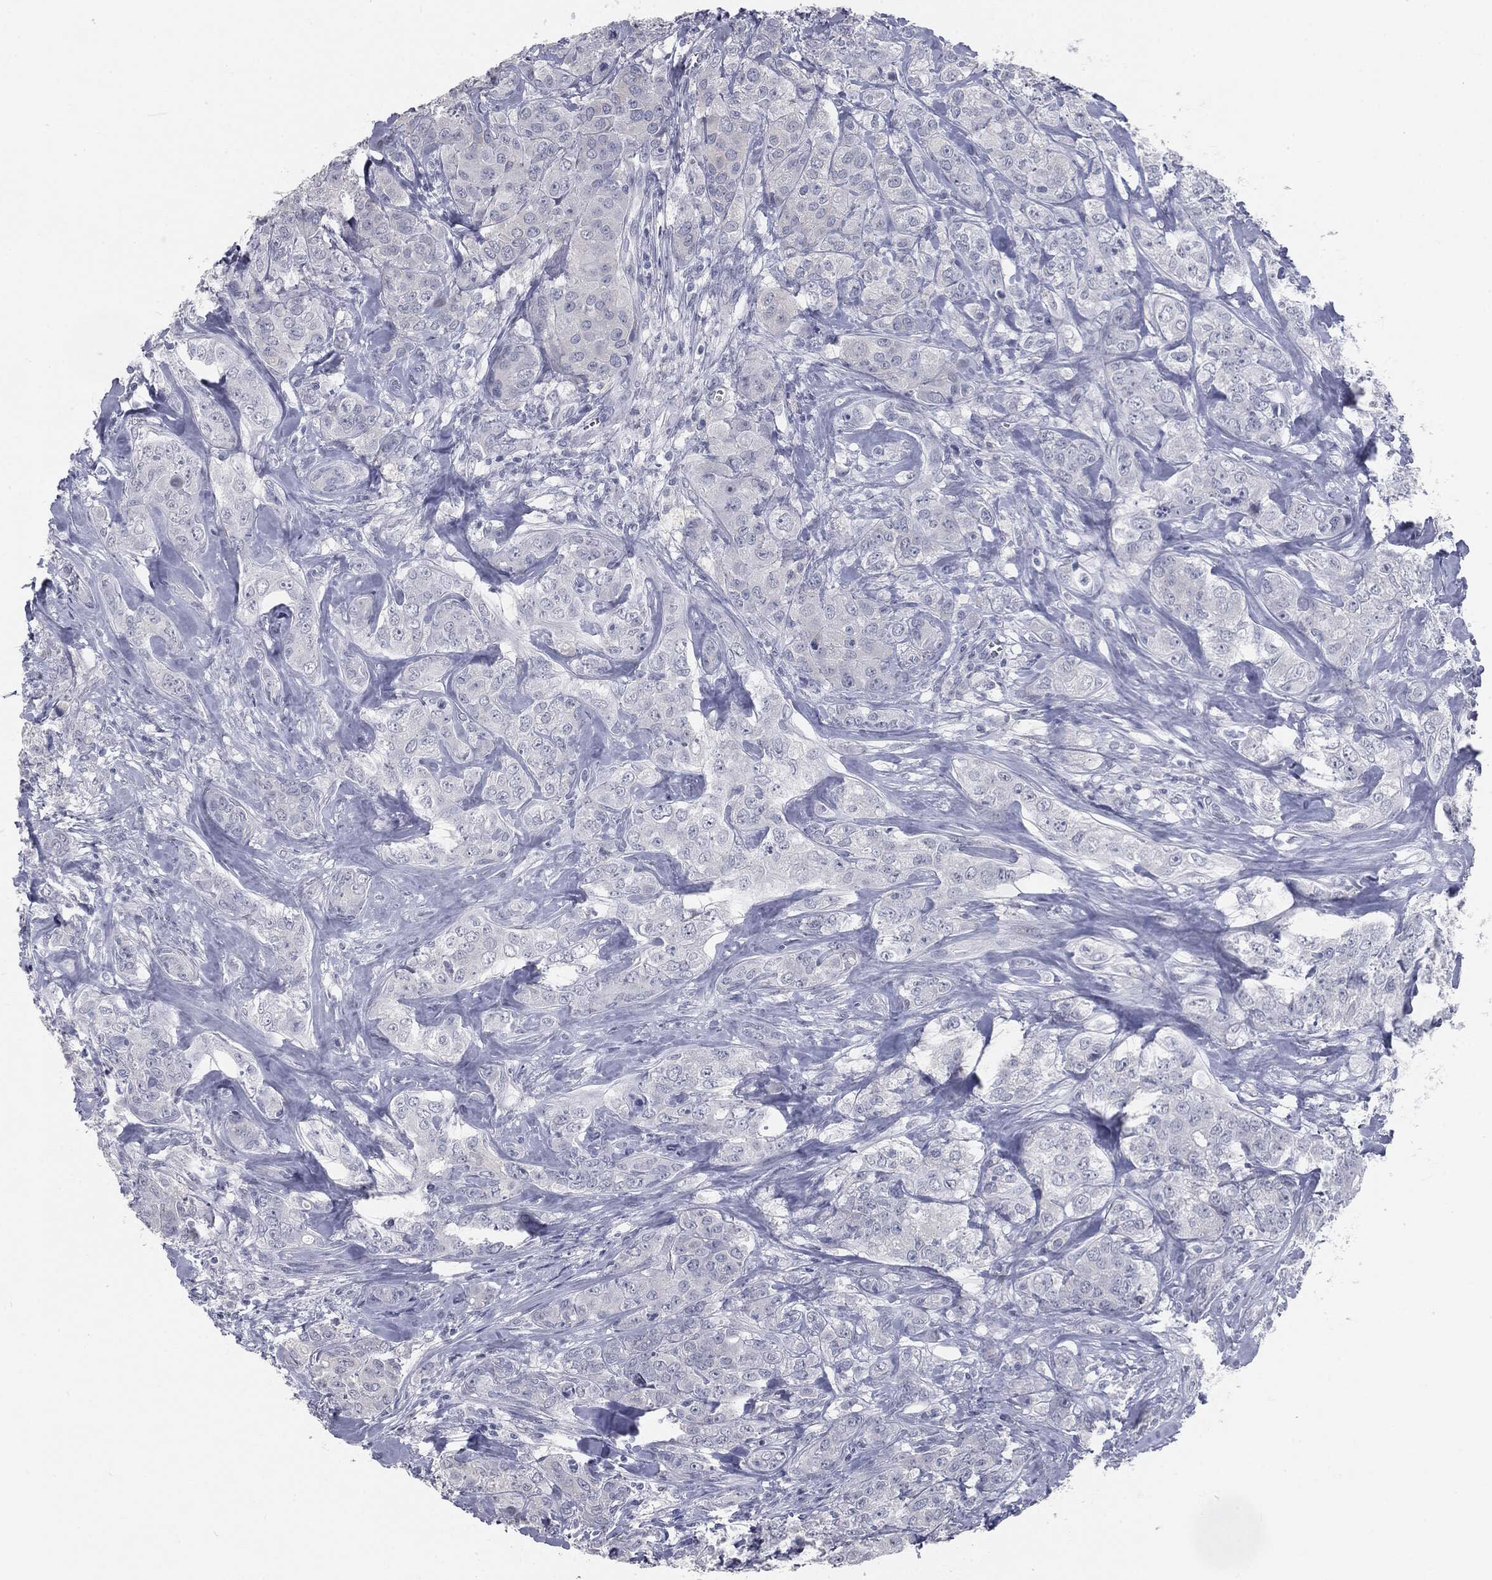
{"staining": {"intensity": "negative", "quantity": "none", "location": "none"}, "tissue": "breast cancer", "cell_type": "Tumor cells", "image_type": "cancer", "snomed": [{"axis": "morphology", "description": "Normal tissue, NOS"}, {"axis": "morphology", "description": "Duct carcinoma"}, {"axis": "topography", "description": "Breast"}], "caption": "High magnification brightfield microscopy of invasive ductal carcinoma (breast) stained with DAB (3,3'-diaminobenzidine) (brown) and counterstained with hematoxylin (blue): tumor cells show no significant expression. (DAB (3,3'-diaminobenzidine) immunohistochemistry with hematoxylin counter stain).", "gene": "PRAME", "patient": {"sex": "female", "age": 43}}